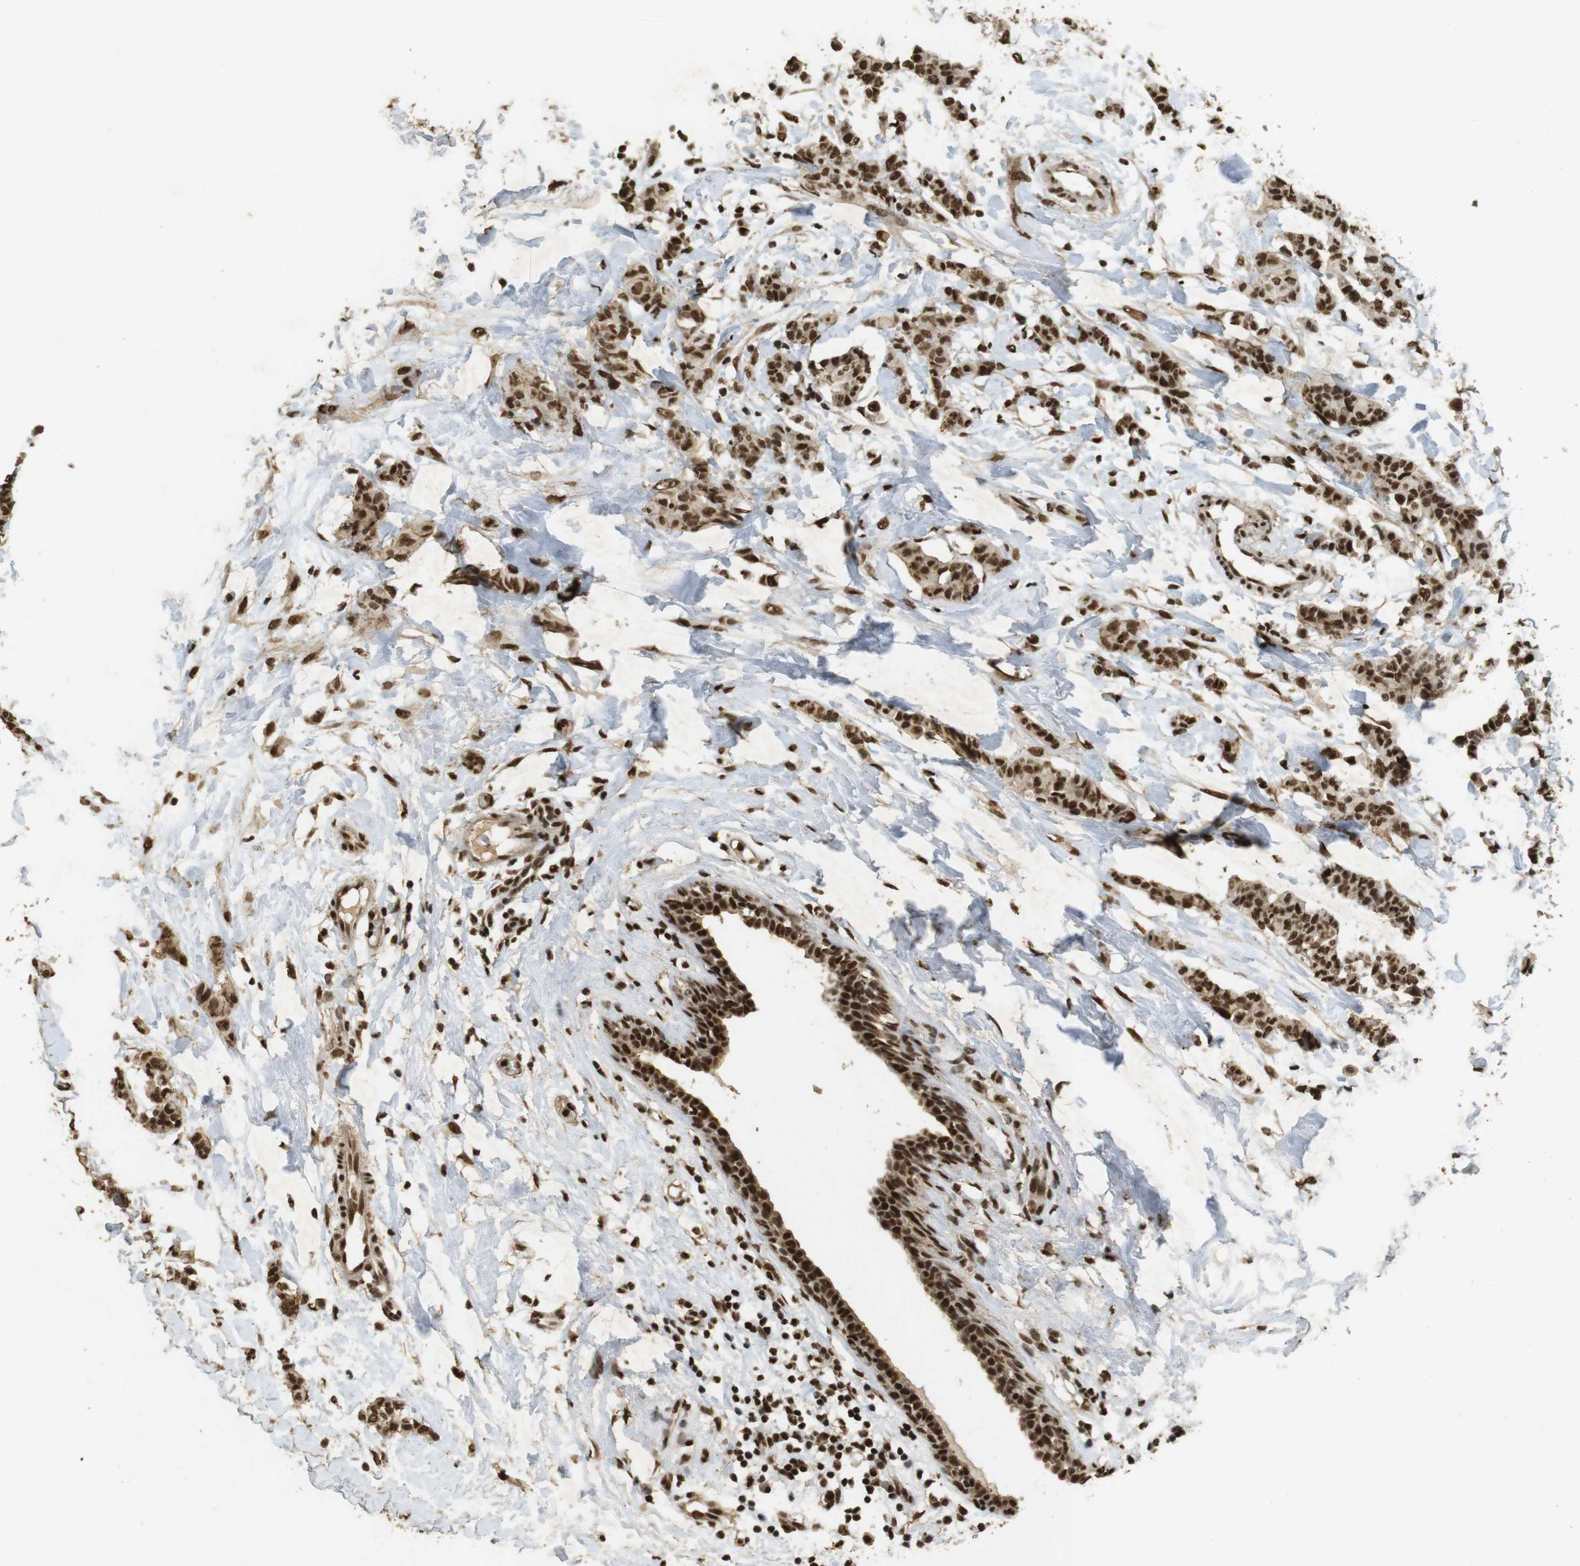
{"staining": {"intensity": "strong", "quantity": ">75%", "location": "cytoplasmic/membranous,nuclear"}, "tissue": "breast cancer", "cell_type": "Tumor cells", "image_type": "cancer", "snomed": [{"axis": "morphology", "description": "Normal tissue, NOS"}, {"axis": "morphology", "description": "Duct carcinoma"}, {"axis": "topography", "description": "Breast"}], "caption": "Breast cancer (infiltrating ductal carcinoma) was stained to show a protein in brown. There is high levels of strong cytoplasmic/membranous and nuclear expression in about >75% of tumor cells.", "gene": "GATA4", "patient": {"sex": "female", "age": 40}}